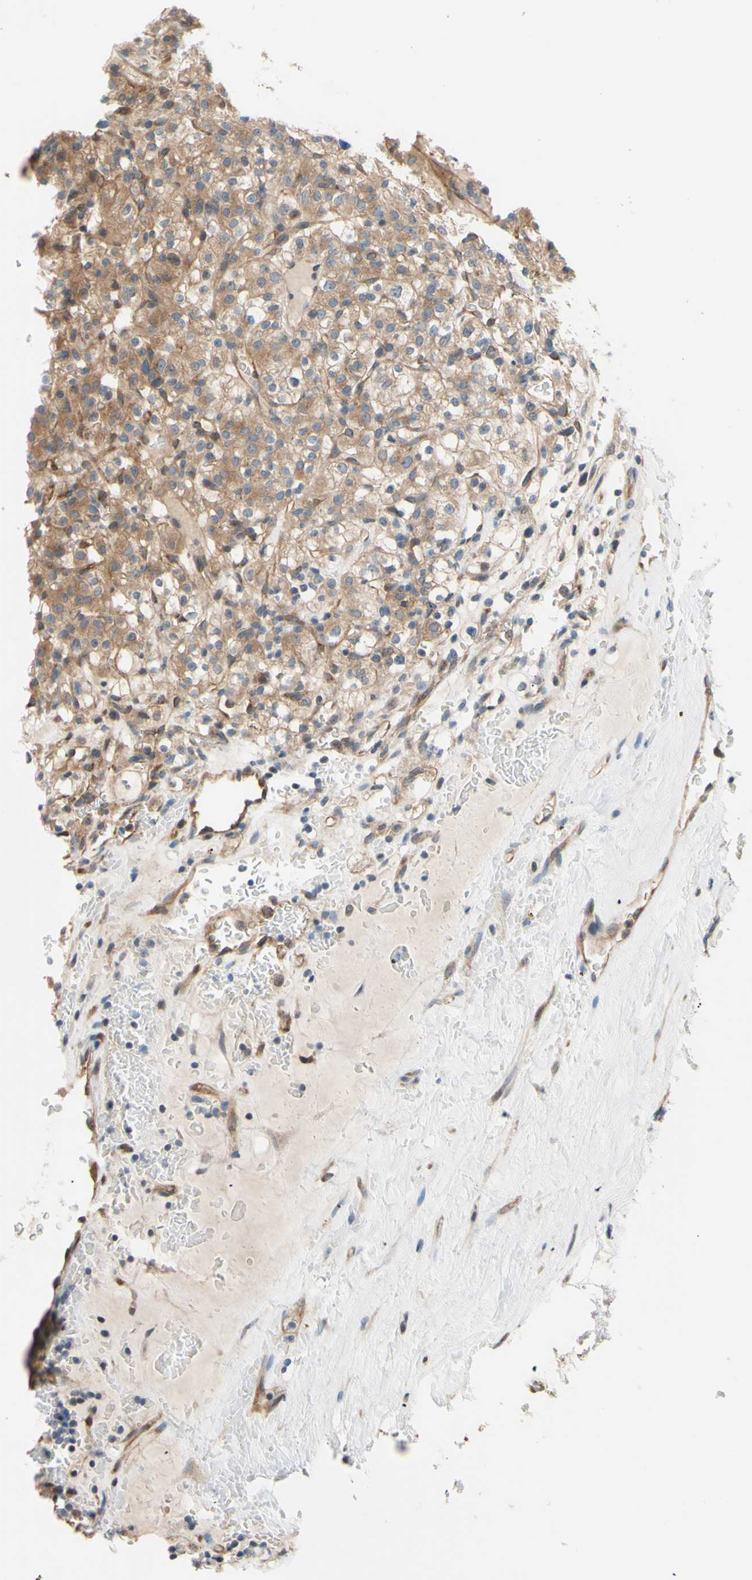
{"staining": {"intensity": "moderate", "quantity": ">75%", "location": "cytoplasmic/membranous"}, "tissue": "renal cancer", "cell_type": "Tumor cells", "image_type": "cancer", "snomed": [{"axis": "morphology", "description": "Normal tissue, NOS"}, {"axis": "morphology", "description": "Adenocarcinoma, NOS"}, {"axis": "topography", "description": "Kidney"}], "caption": "Moderate cytoplasmic/membranous protein staining is identified in about >75% of tumor cells in renal adenocarcinoma. (DAB (3,3'-diaminobenzidine) IHC, brown staining for protein, blue staining for nuclei).", "gene": "DYNLRB1", "patient": {"sex": "female", "age": 72}}